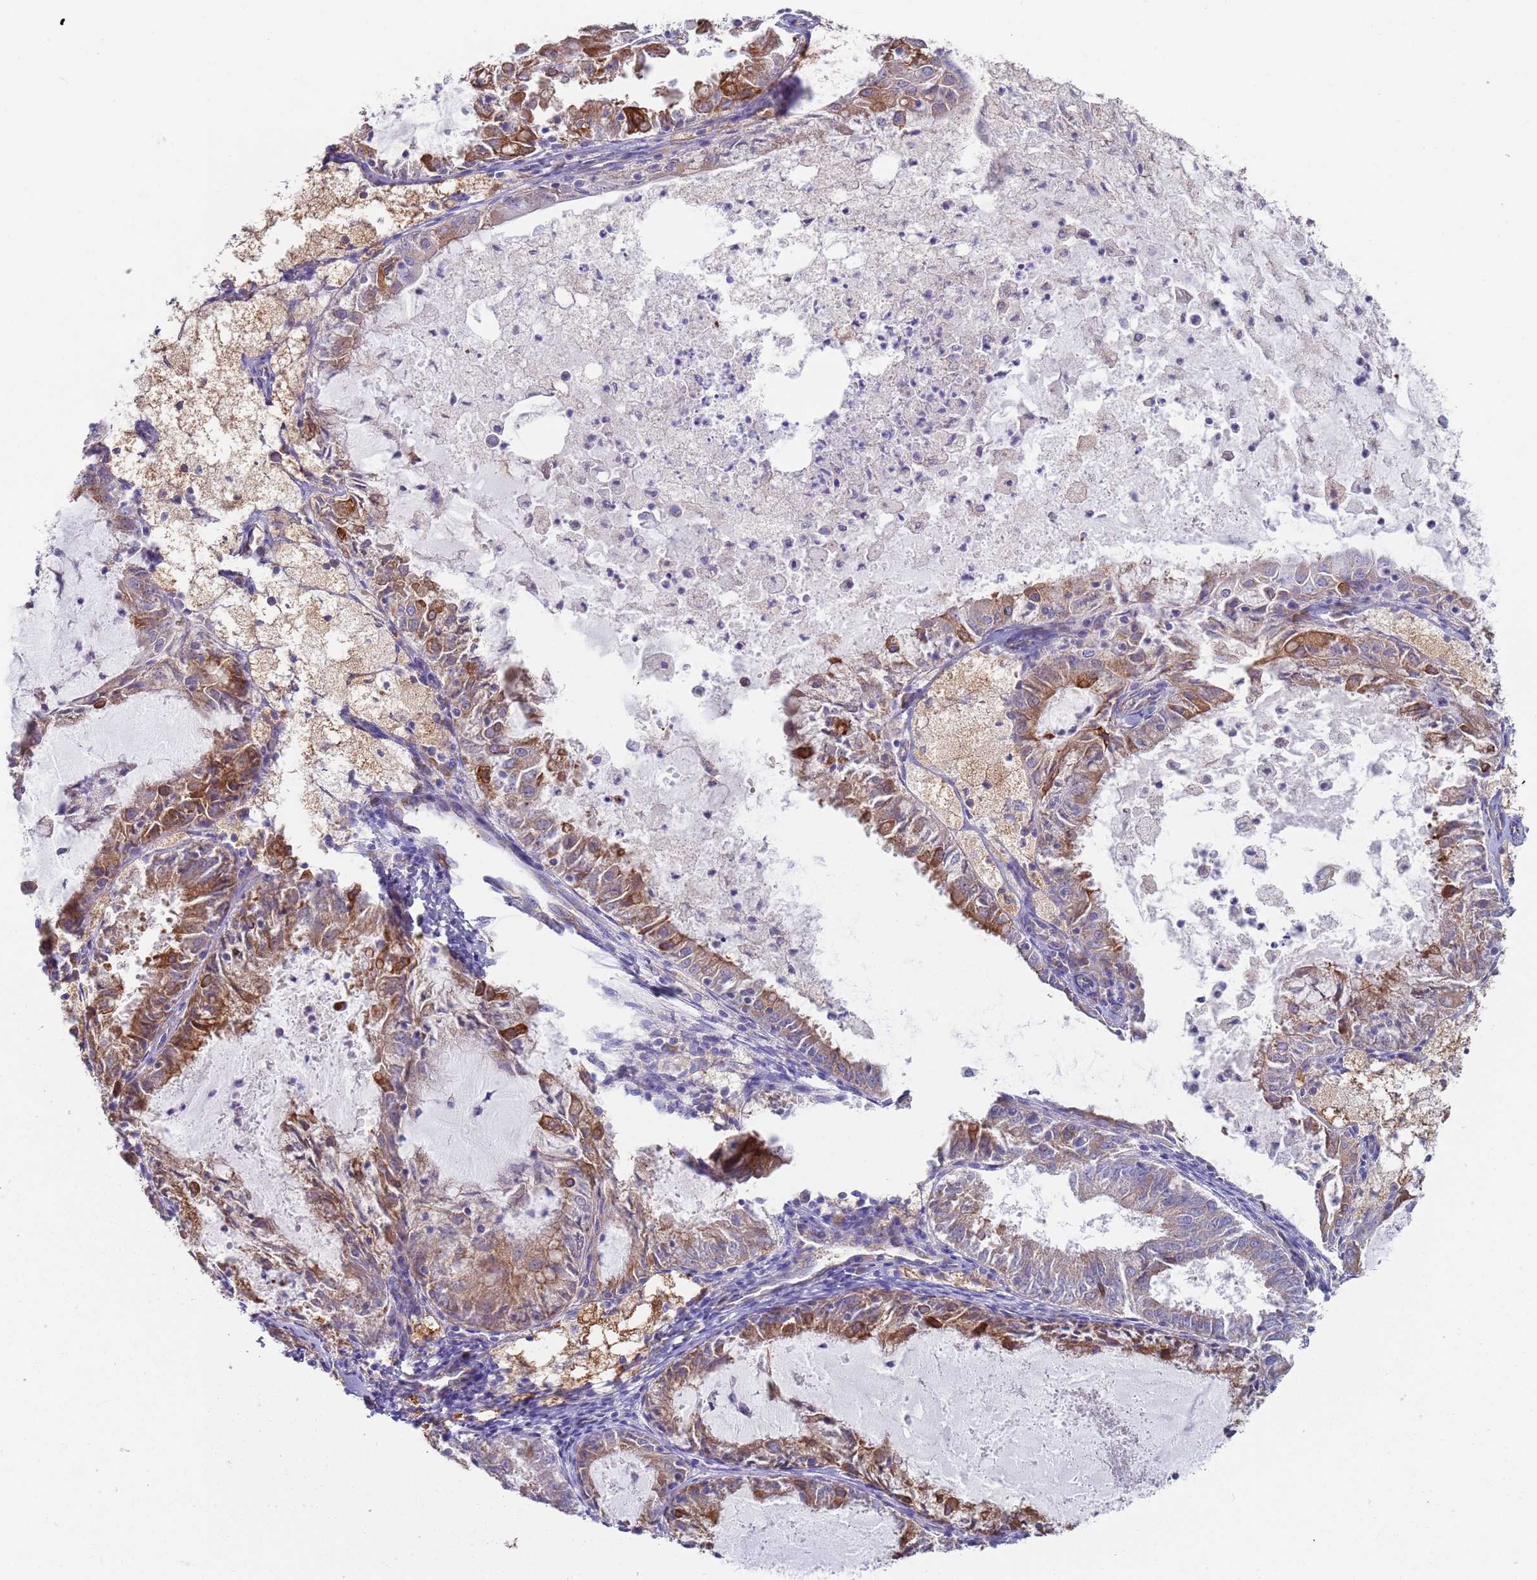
{"staining": {"intensity": "moderate", "quantity": "25%-75%", "location": "cytoplasmic/membranous"}, "tissue": "endometrial cancer", "cell_type": "Tumor cells", "image_type": "cancer", "snomed": [{"axis": "morphology", "description": "Adenocarcinoma, NOS"}, {"axis": "topography", "description": "Endometrium"}], "caption": "The micrograph demonstrates a brown stain indicating the presence of a protein in the cytoplasmic/membranous of tumor cells in endometrial cancer. (Brightfield microscopy of DAB IHC at high magnification).", "gene": "ZNF844", "patient": {"sex": "female", "age": 57}}